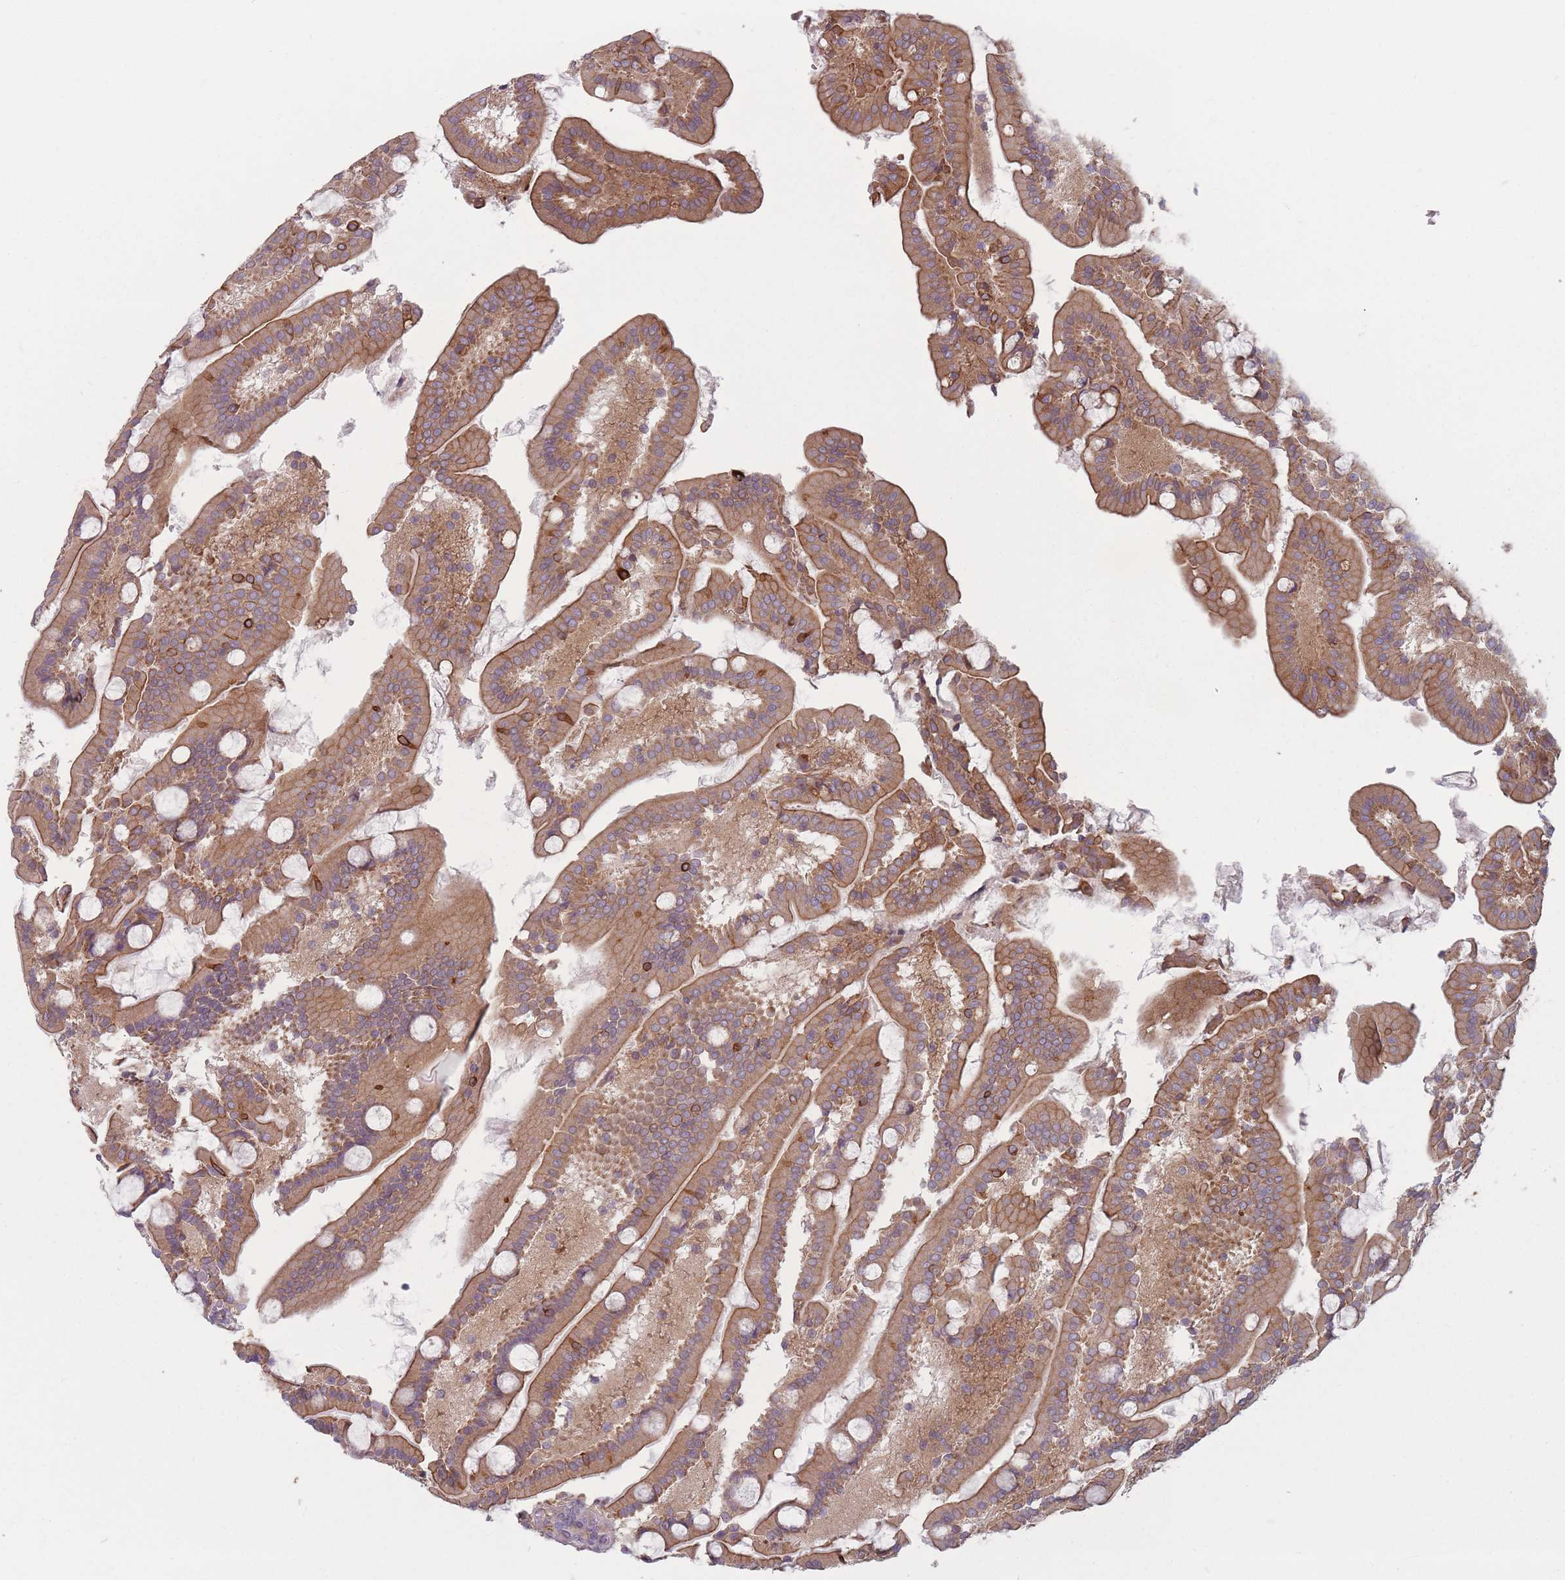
{"staining": {"intensity": "moderate", "quantity": ">75%", "location": "cytoplasmic/membranous"}, "tissue": "duodenum", "cell_type": "Glandular cells", "image_type": "normal", "snomed": [{"axis": "morphology", "description": "Normal tissue, NOS"}, {"axis": "topography", "description": "Duodenum"}], "caption": "Human duodenum stained with a brown dye exhibits moderate cytoplasmic/membranous positive expression in approximately >75% of glandular cells.", "gene": "HSBP1L1", "patient": {"sex": "male", "age": 55}}